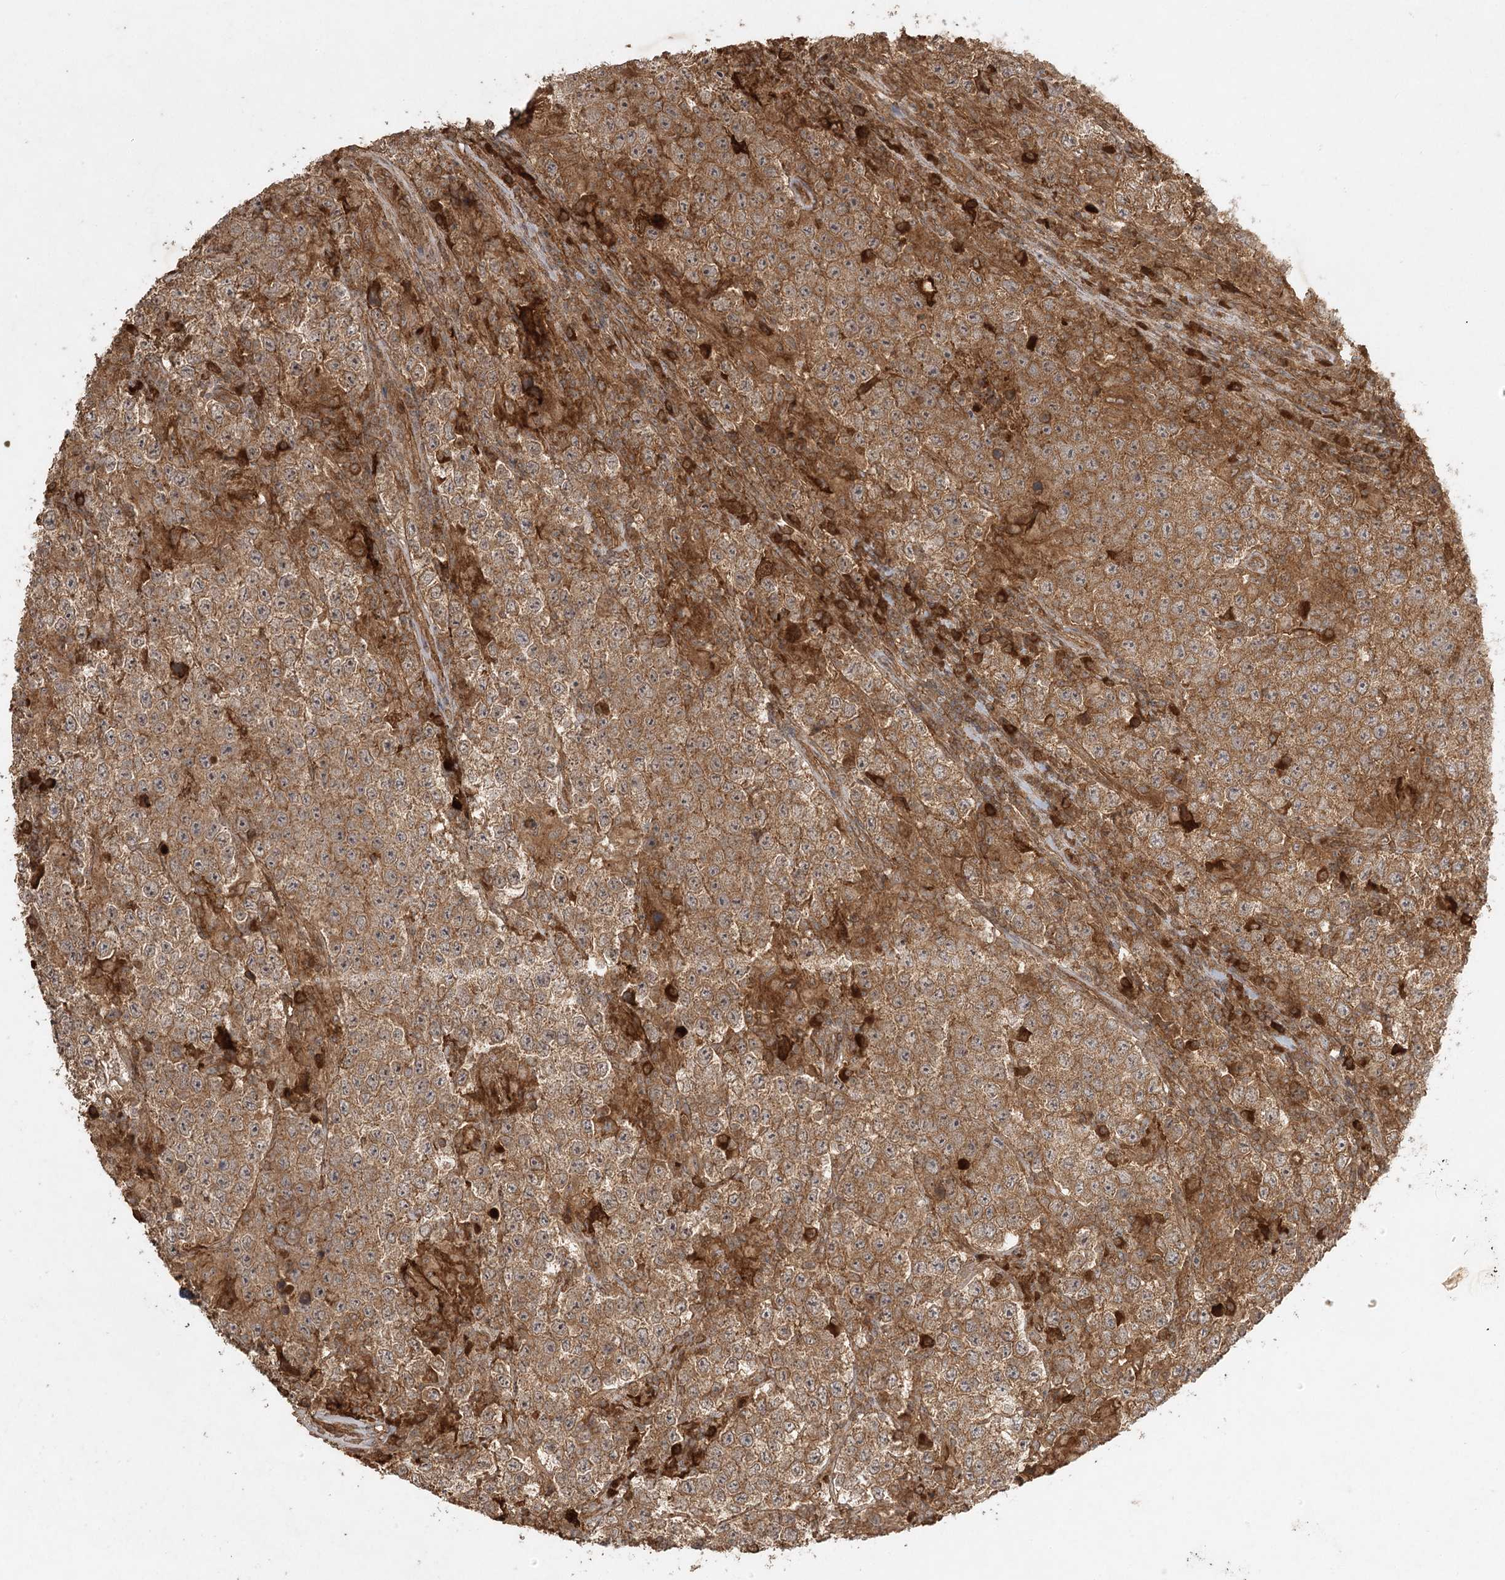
{"staining": {"intensity": "moderate", "quantity": ">75%", "location": "cytoplasmic/membranous"}, "tissue": "testis cancer", "cell_type": "Tumor cells", "image_type": "cancer", "snomed": [{"axis": "morphology", "description": "Normal tissue, NOS"}, {"axis": "morphology", "description": "Urothelial carcinoma, High grade"}, {"axis": "morphology", "description": "Seminoma, NOS"}, {"axis": "morphology", "description": "Carcinoma, Embryonal, NOS"}, {"axis": "topography", "description": "Urinary bladder"}, {"axis": "topography", "description": "Testis"}], "caption": "There is medium levels of moderate cytoplasmic/membranous positivity in tumor cells of testis urothelial carcinoma (high-grade), as demonstrated by immunohistochemical staining (brown color).", "gene": "ARL13A", "patient": {"sex": "male", "age": 41}}